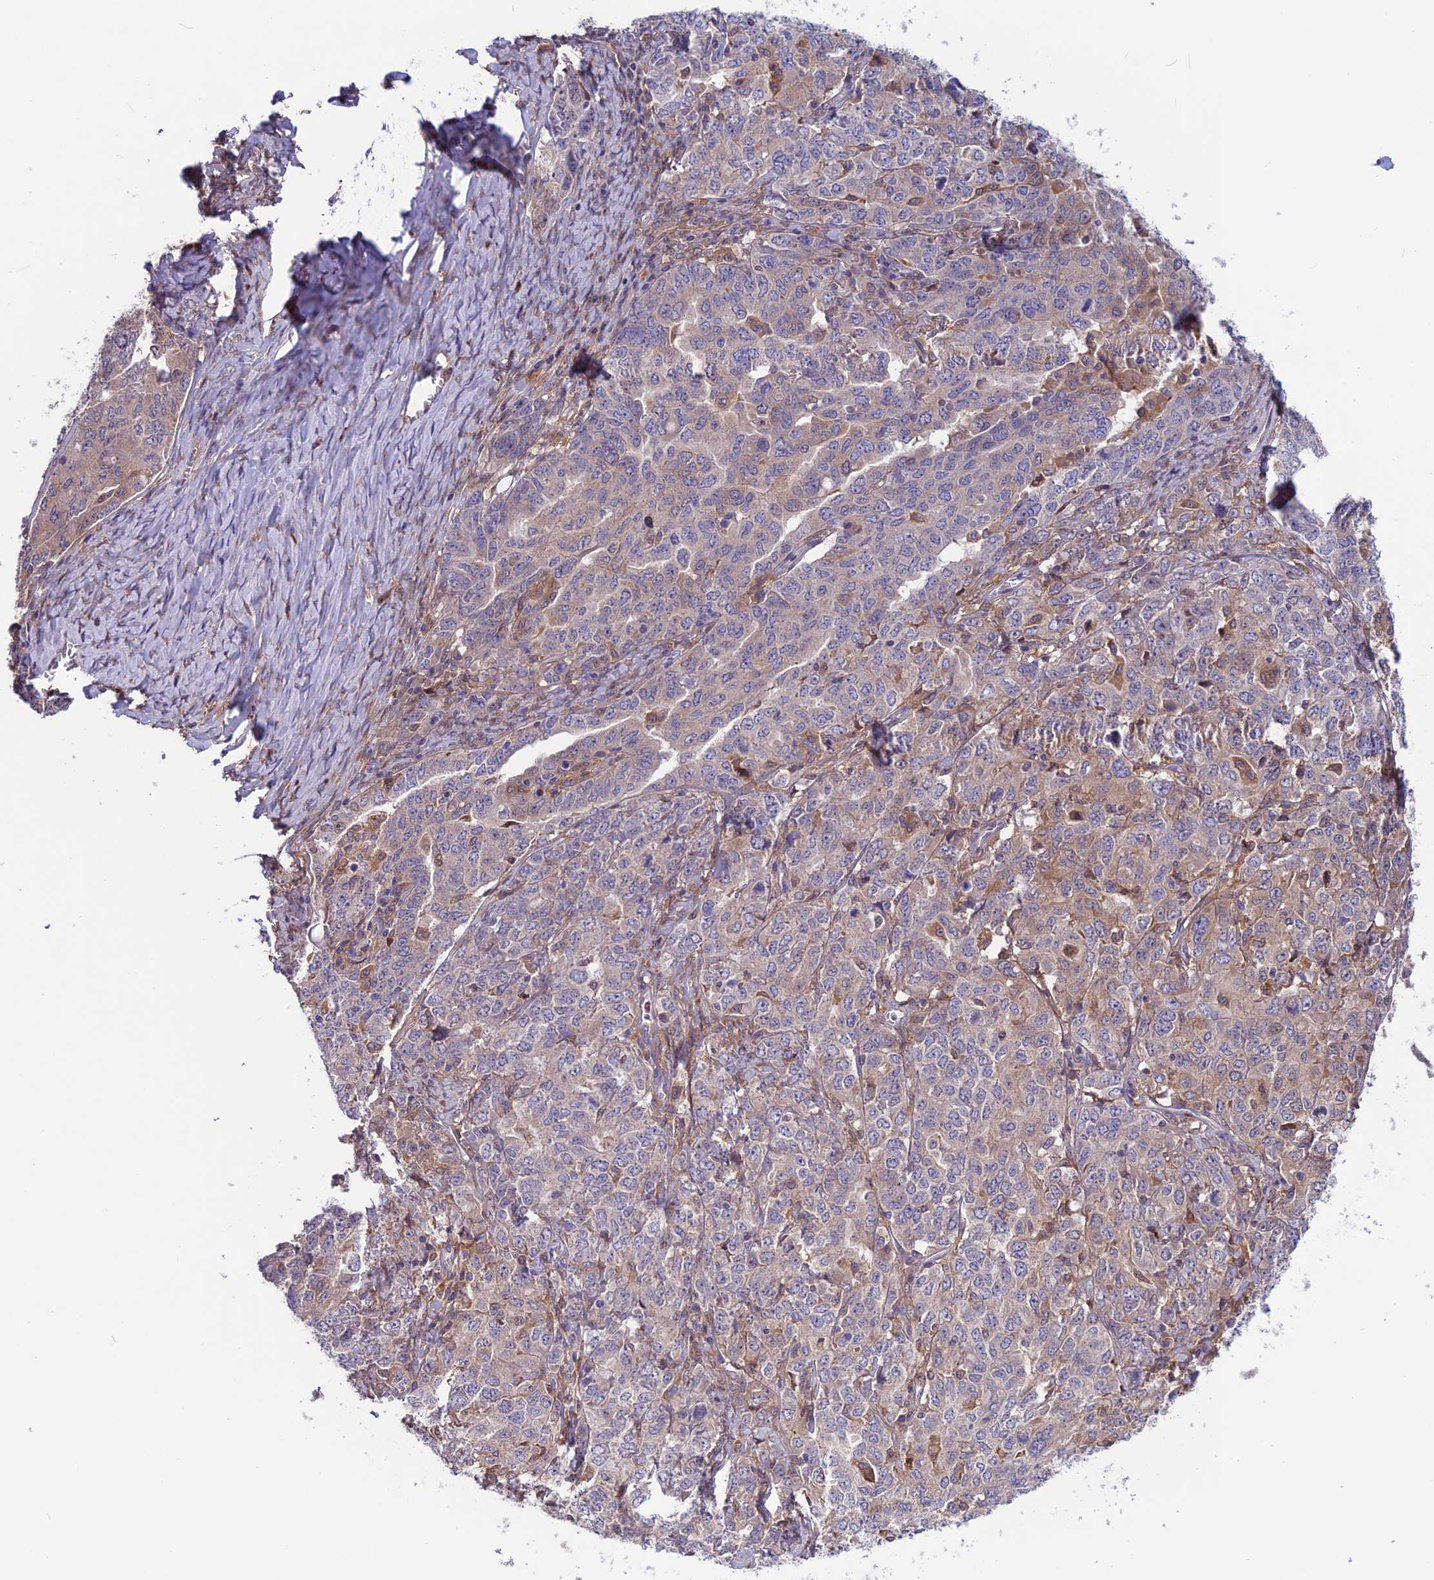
{"staining": {"intensity": "weak", "quantity": "<25%", "location": "cytoplasmic/membranous"}, "tissue": "ovarian cancer", "cell_type": "Tumor cells", "image_type": "cancer", "snomed": [{"axis": "morphology", "description": "Carcinoma, endometroid"}, {"axis": "topography", "description": "Ovary"}], "caption": "Immunohistochemical staining of ovarian cancer reveals no significant staining in tumor cells.", "gene": "MAST2", "patient": {"sex": "female", "age": 62}}